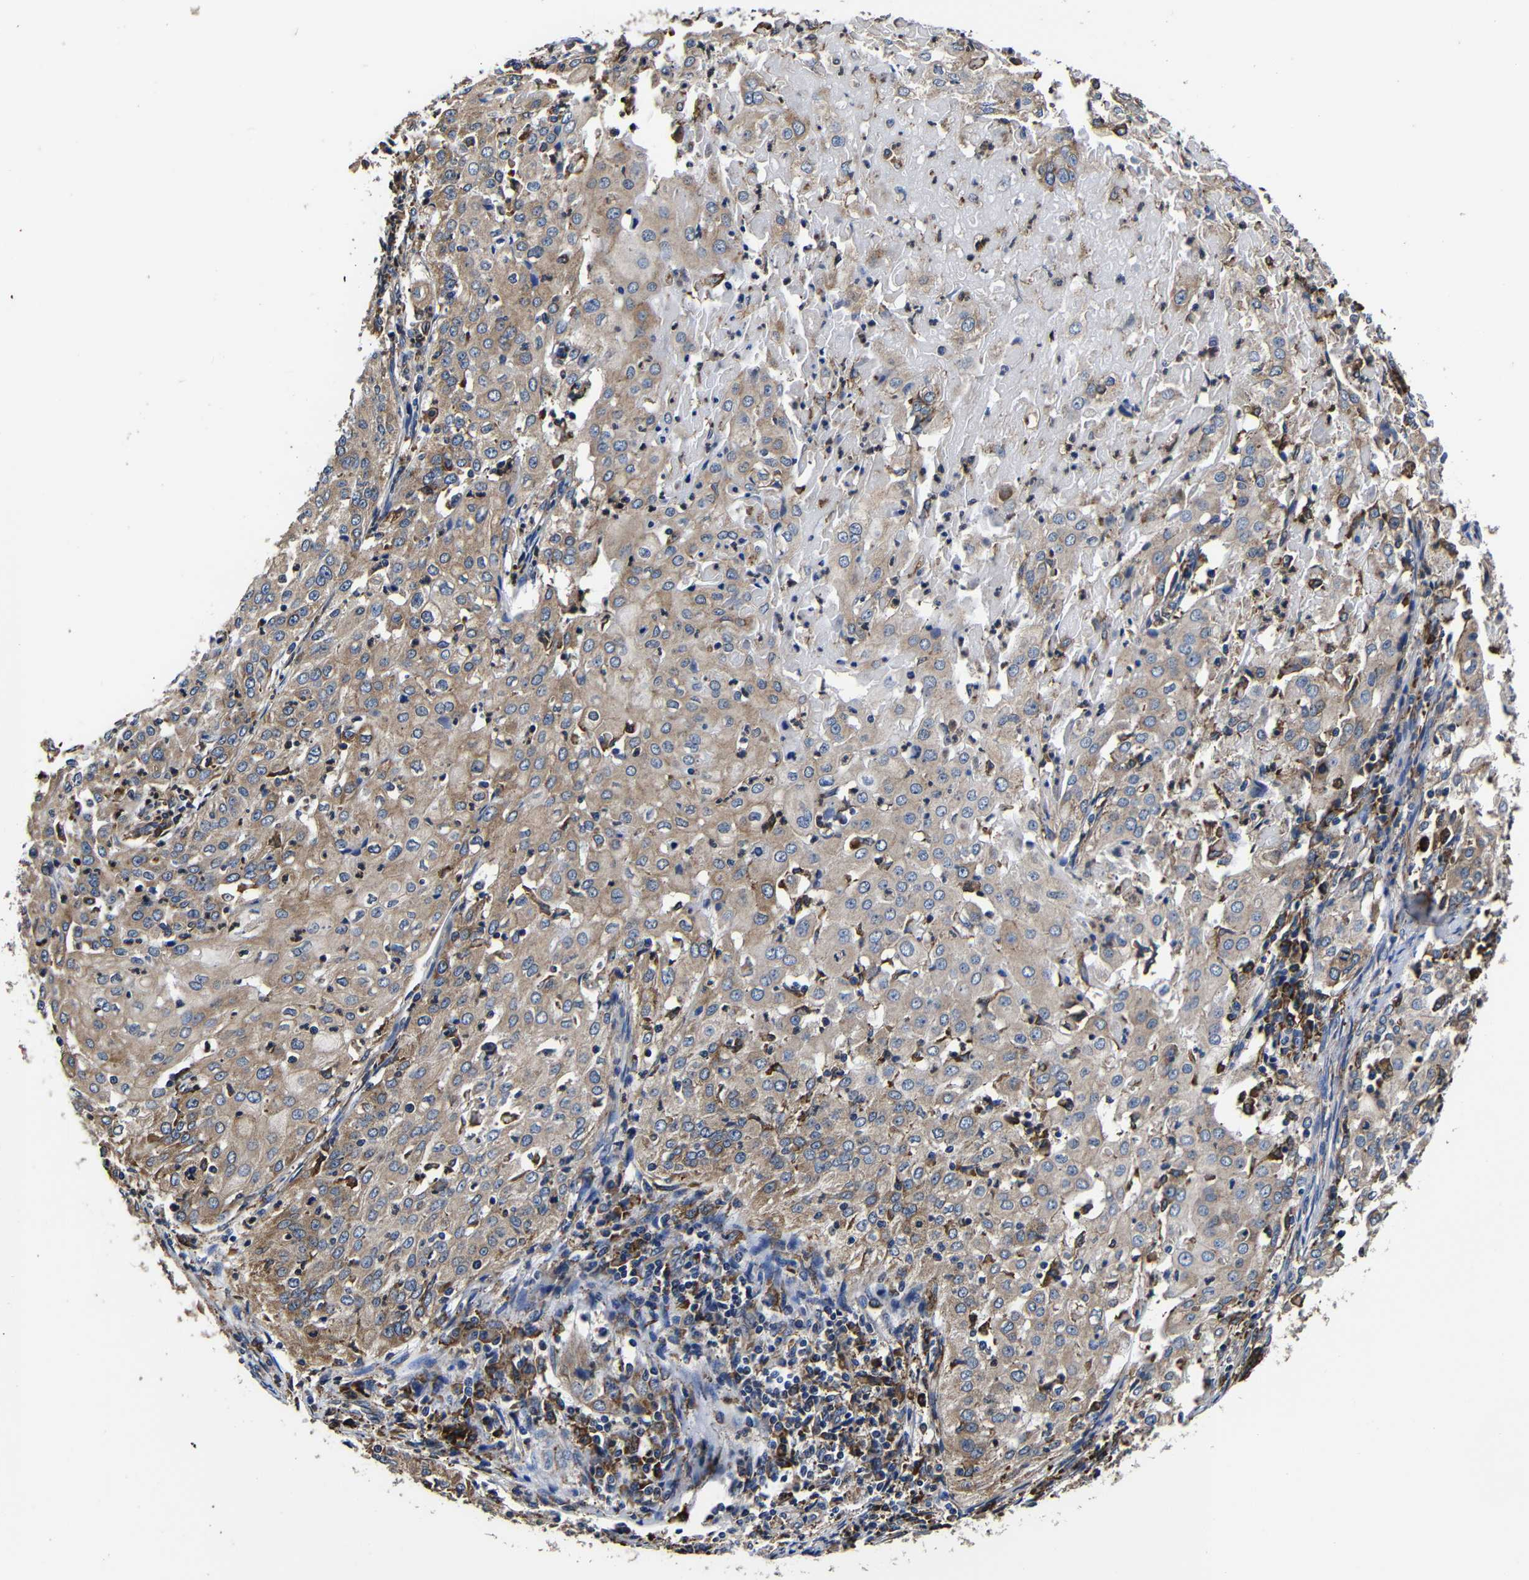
{"staining": {"intensity": "moderate", "quantity": ">75%", "location": "cytoplasmic/membranous"}, "tissue": "cervical cancer", "cell_type": "Tumor cells", "image_type": "cancer", "snomed": [{"axis": "morphology", "description": "Squamous cell carcinoma, NOS"}, {"axis": "topography", "description": "Cervix"}], "caption": "Protein expression analysis of squamous cell carcinoma (cervical) displays moderate cytoplasmic/membranous expression in approximately >75% of tumor cells.", "gene": "SCN9A", "patient": {"sex": "female", "age": 39}}